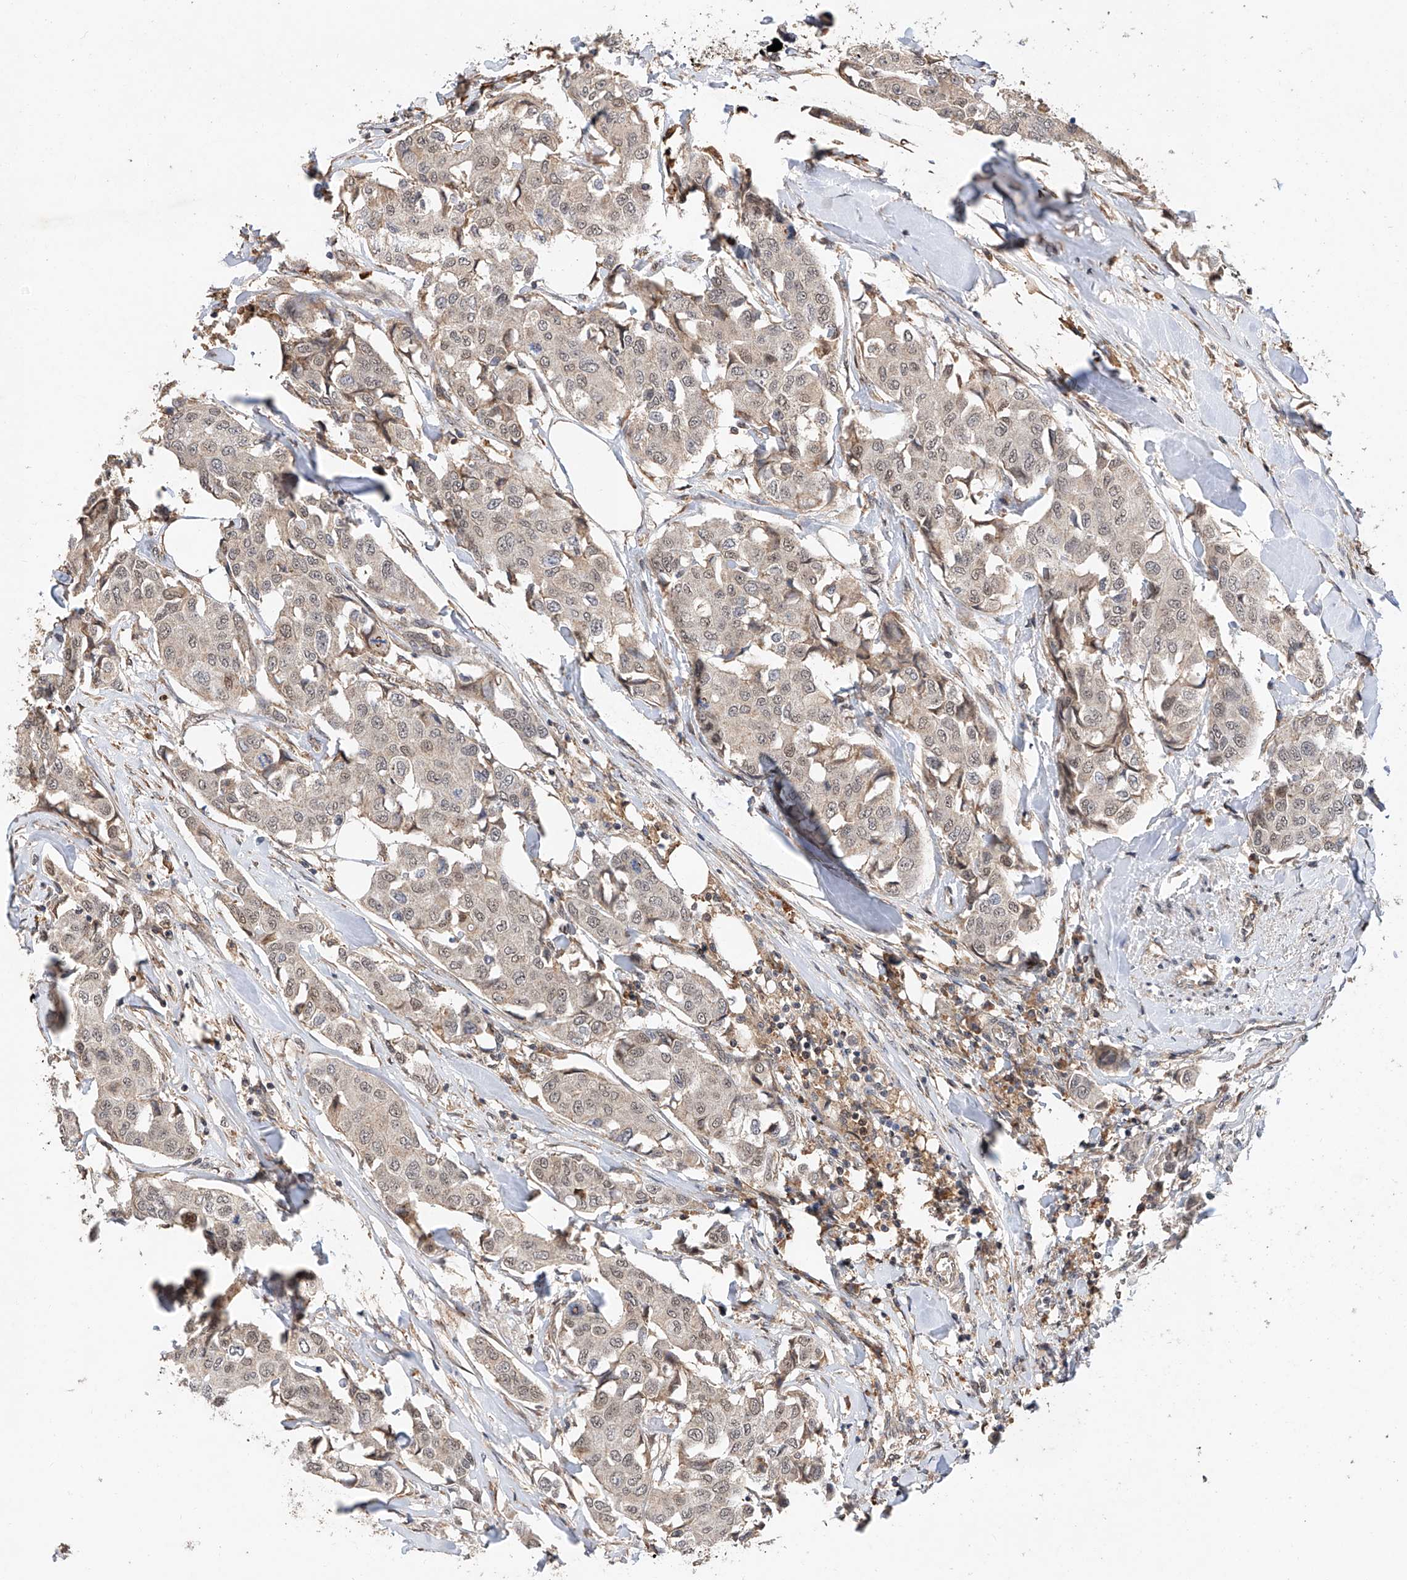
{"staining": {"intensity": "weak", "quantity": "25%-75%", "location": "nuclear"}, "tissue": "breast cancer", "cell_type": "Tumor cells", "image_type": "cancer", "snomed": [{"axis": "morphology", "description": "Duct carcinoma"}, {"axis": "topography", "description": "Breast"}], "caption": "A photomicrograph showing weak nuclear staining in about 25%-75% of tumor cells in invasive ductal carcinoma (breast), as visualized by brown immunohistochemical staining.", "gene": "RILPL2", "patient": {"sex": "female", "age": 80}}